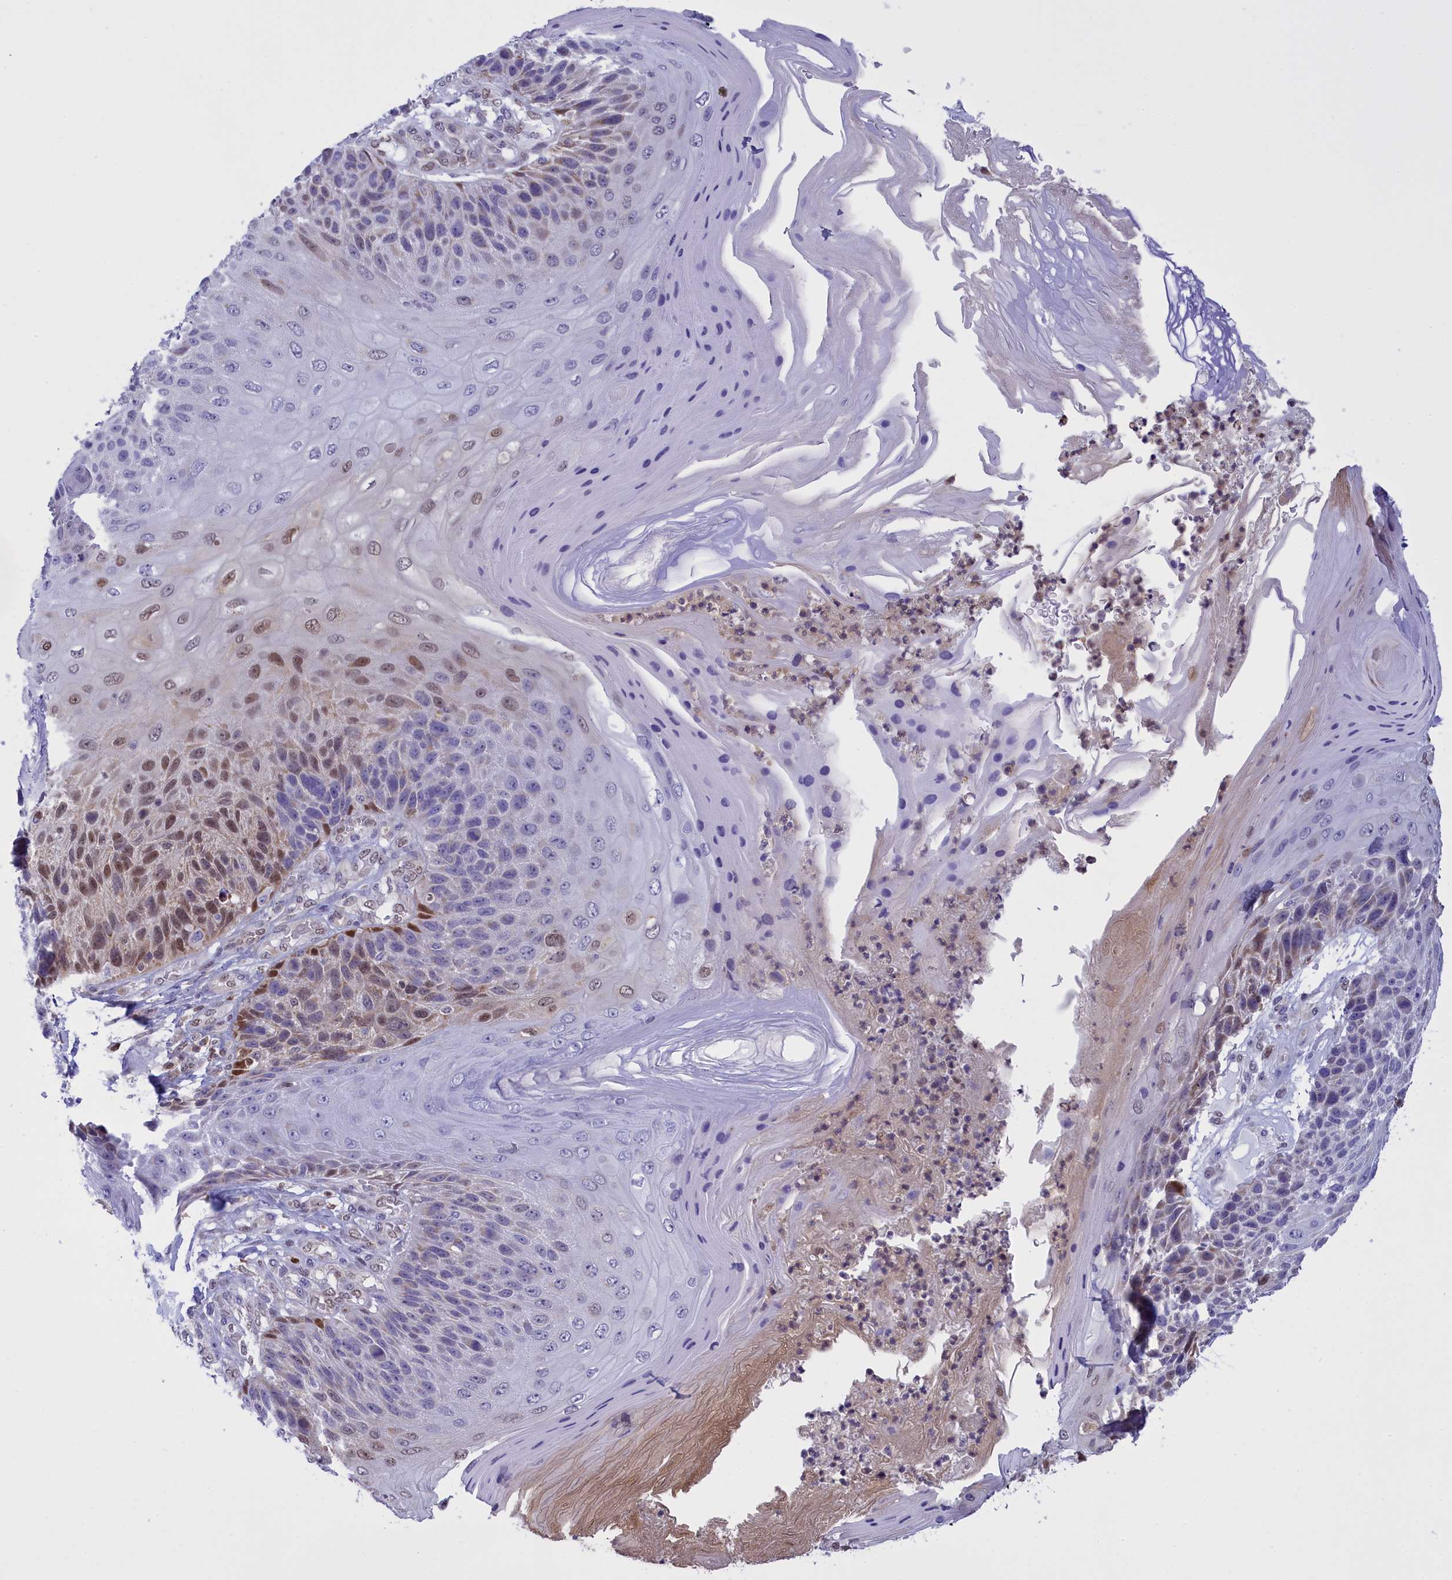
{"staining": {"intensity": "moderate", "quantity": "<25%", "location": "nuclear"}, "tissue": "skin cancer", "cell_type": "Tumor cells", "image_type": "cancer", "snomed": [{"axis": "morphology", "description": "Squamous cell carcinoma, NOS"}, {"axis": "topography", "description": "Skin"}], "caption": "This is an image of IHC staining of skin cancer (squamous cell carcinoma), which shows moderate staining in the nuclear of tumor cells.", "gene": "IZUMO2", "patient": {"sex": "female", "age": 88}}